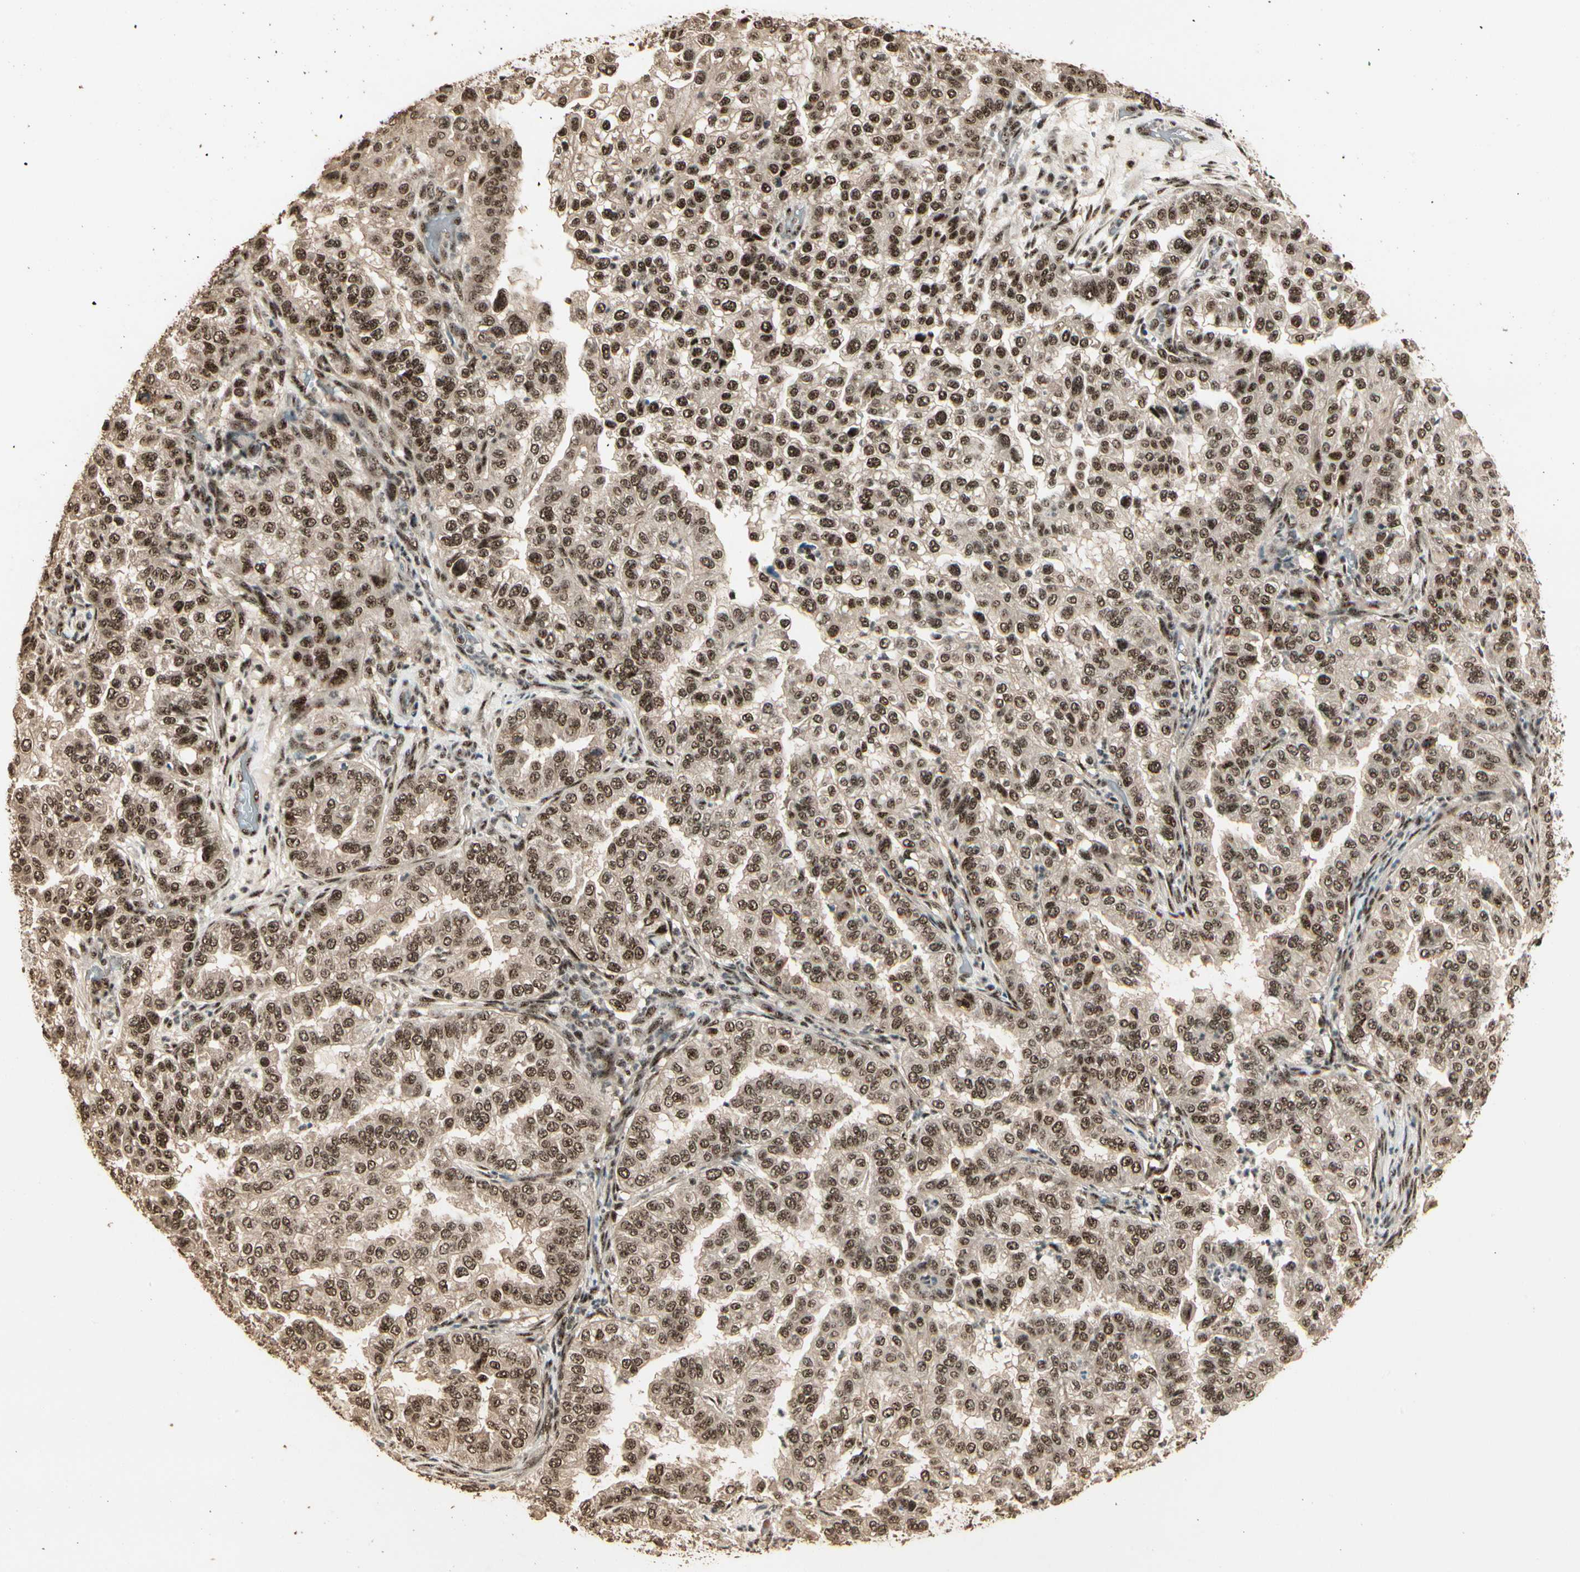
{"staining": {"intensity": "moderate", "quantity": ">75%", "location": "cytoplasmic/membranous,nuclear"}, "tissue": "endometrial cancer", "cell_type": "Tumor cells", "image_type": "cancer", "snomed": [{"axis": "morphology", "description": "Adenocarcinoma, NOS"}, {"axis": "topography", "description": "Endometrium"}], "caption": "DAB (3,3'-diaminobenzidine) immunohistochemical staining of endometrial adenocarcinoma shows moderate cytoplasmic/membranous and nuclear protein positivity in about >75% of tumor cells.", "gene": "RBM25", "patient": {"sex": "female", "age": 85}}